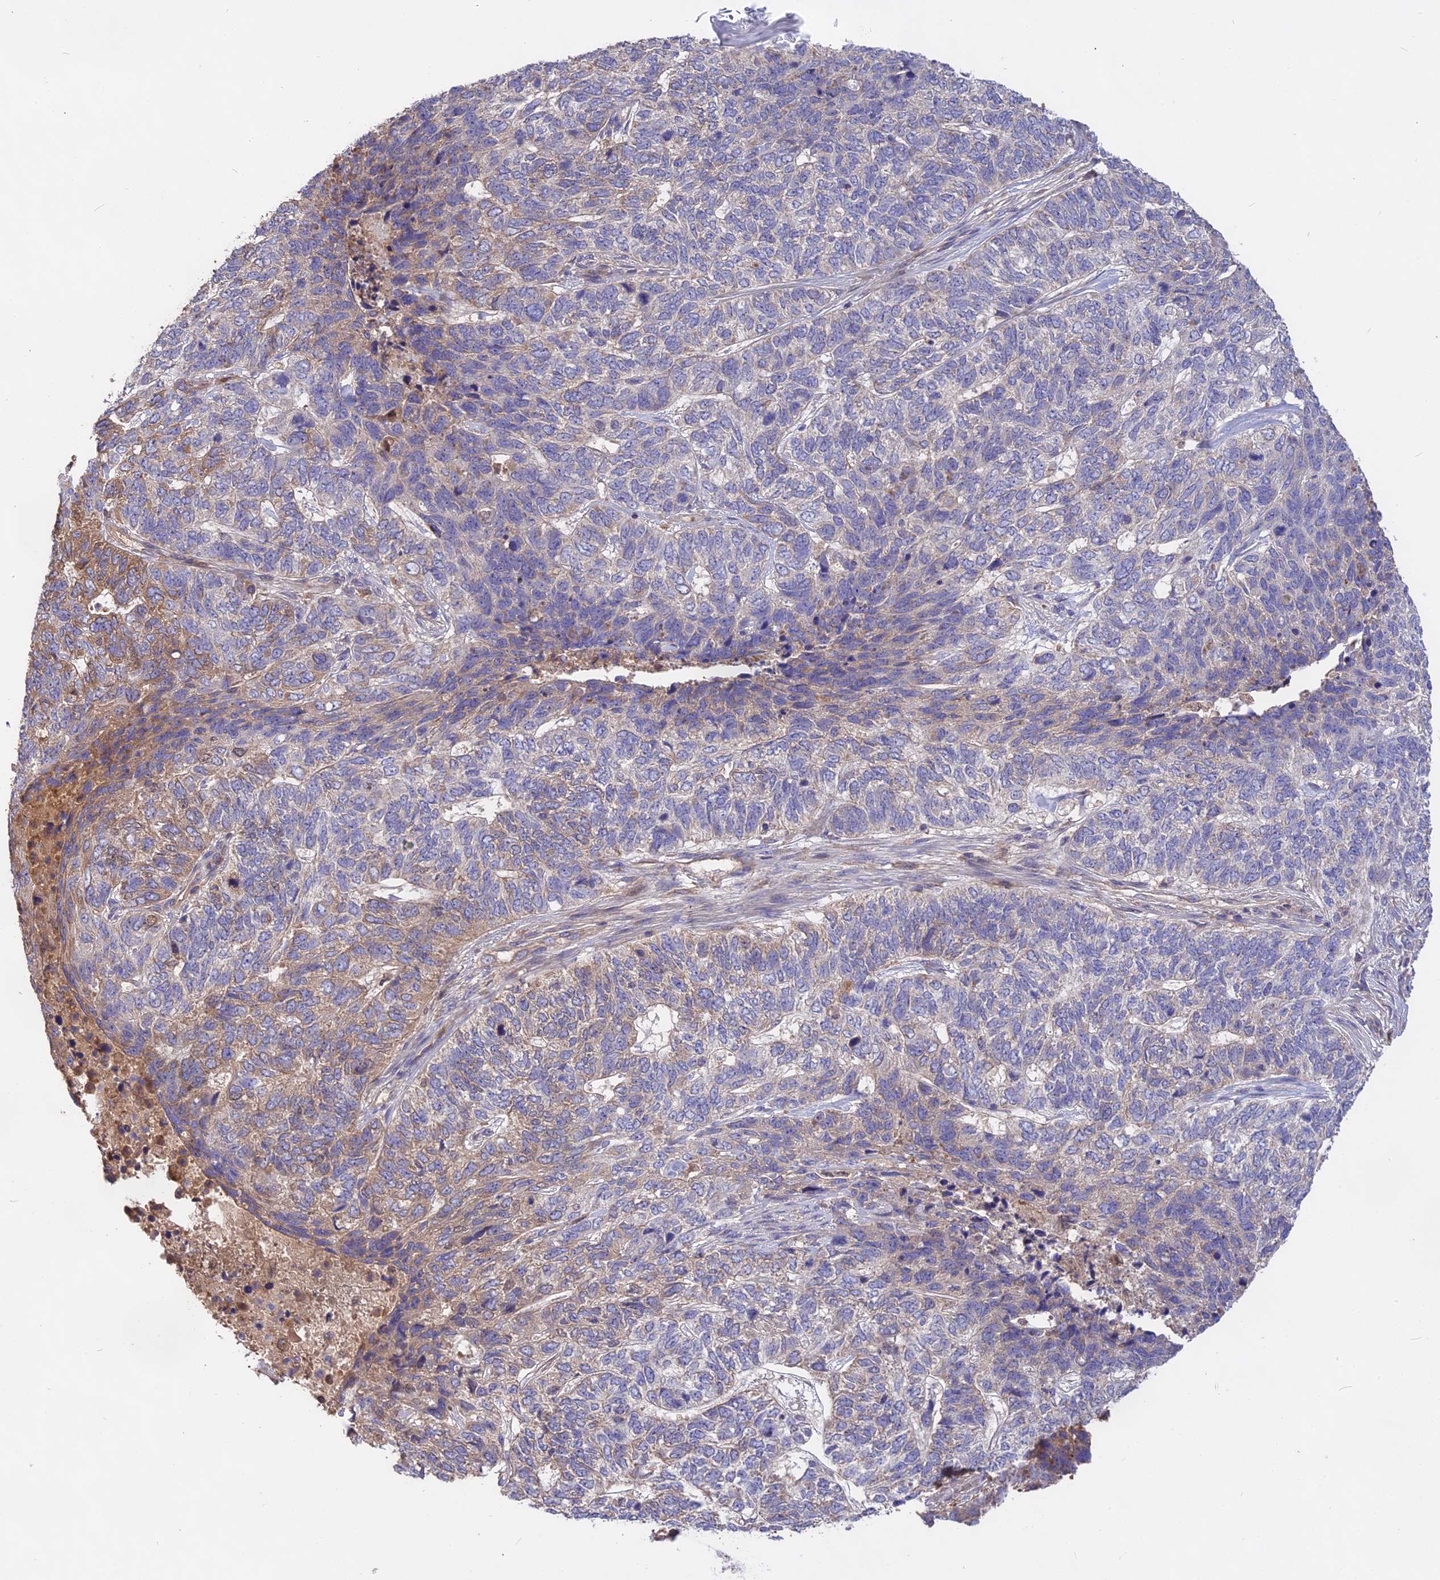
{"staining": {"intensity": "weak", "quantity": "<25%", "location": "cytoplasmic/membranous"}, "tissue": "skin cancer", "cell_type": "Tumor cells", "image_type": "cancer", "snomed": [{"axis": "morphology", "description": "Basal cell carcinoma"}, {"axis": "topography", "description": "Skin"}], "caption": "A high-resolution image shows IHC staining of skin cancer (basal cell carcinoma), which reveals no significant expression in tumor cells.", "gene": "NUDT8", "patient": {"sex": "female", "age": 65}}